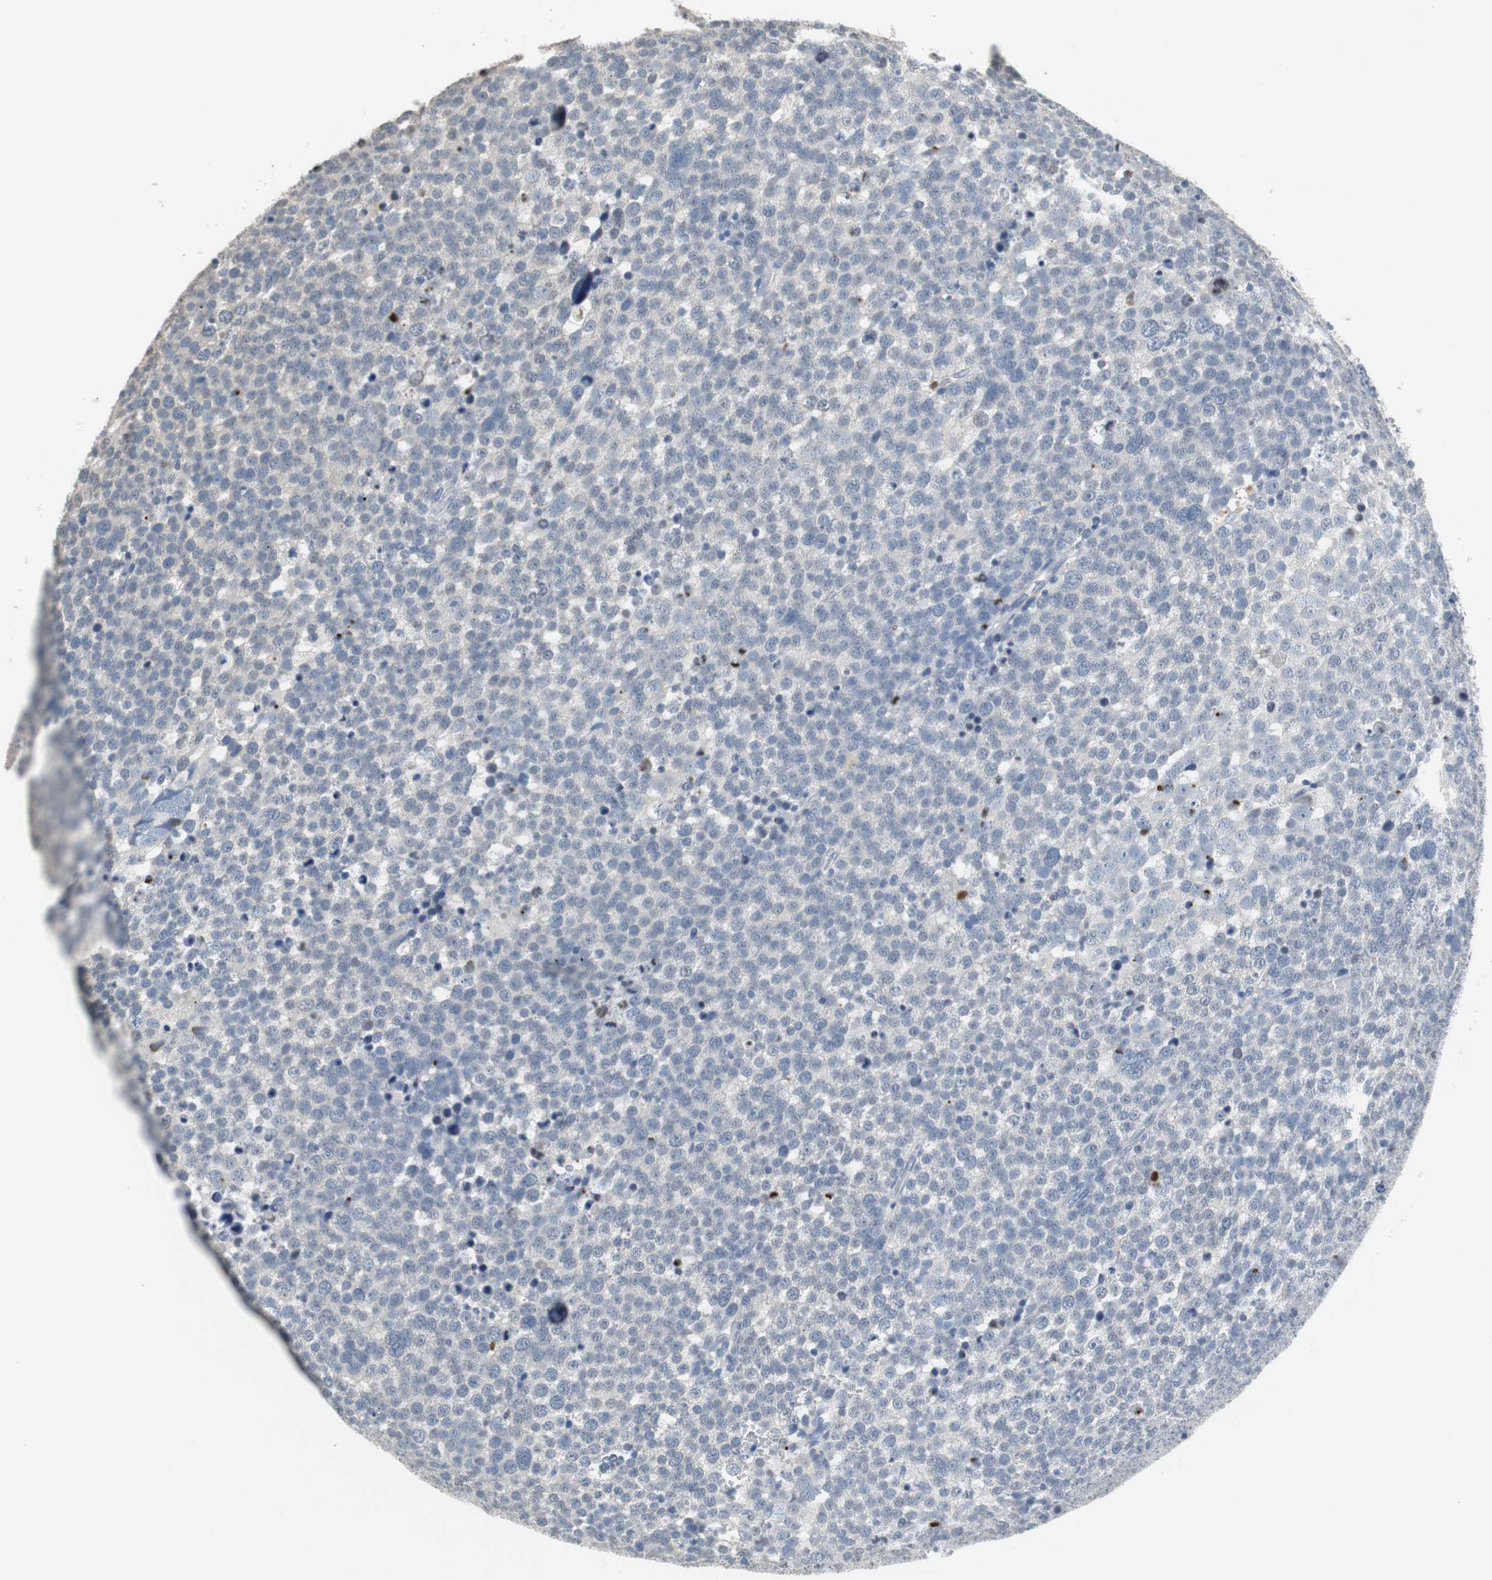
{"staining": {"intensity": "negative", "quantity": "none", "location": "none"}, "tissue": "testis cancer", "cell_type": "Tumor cells", "image_type": "cancer", "snomed": [{"axis": "morphology", "description": "Seminoma, NOS"}, {"axis": "topography", "description": "Testis"}], "caption": "Tumor cells show no significant protein positivity in testis seminoma.", "gene": "MUC7", "patient": {"sex": "male", "age": 71}}